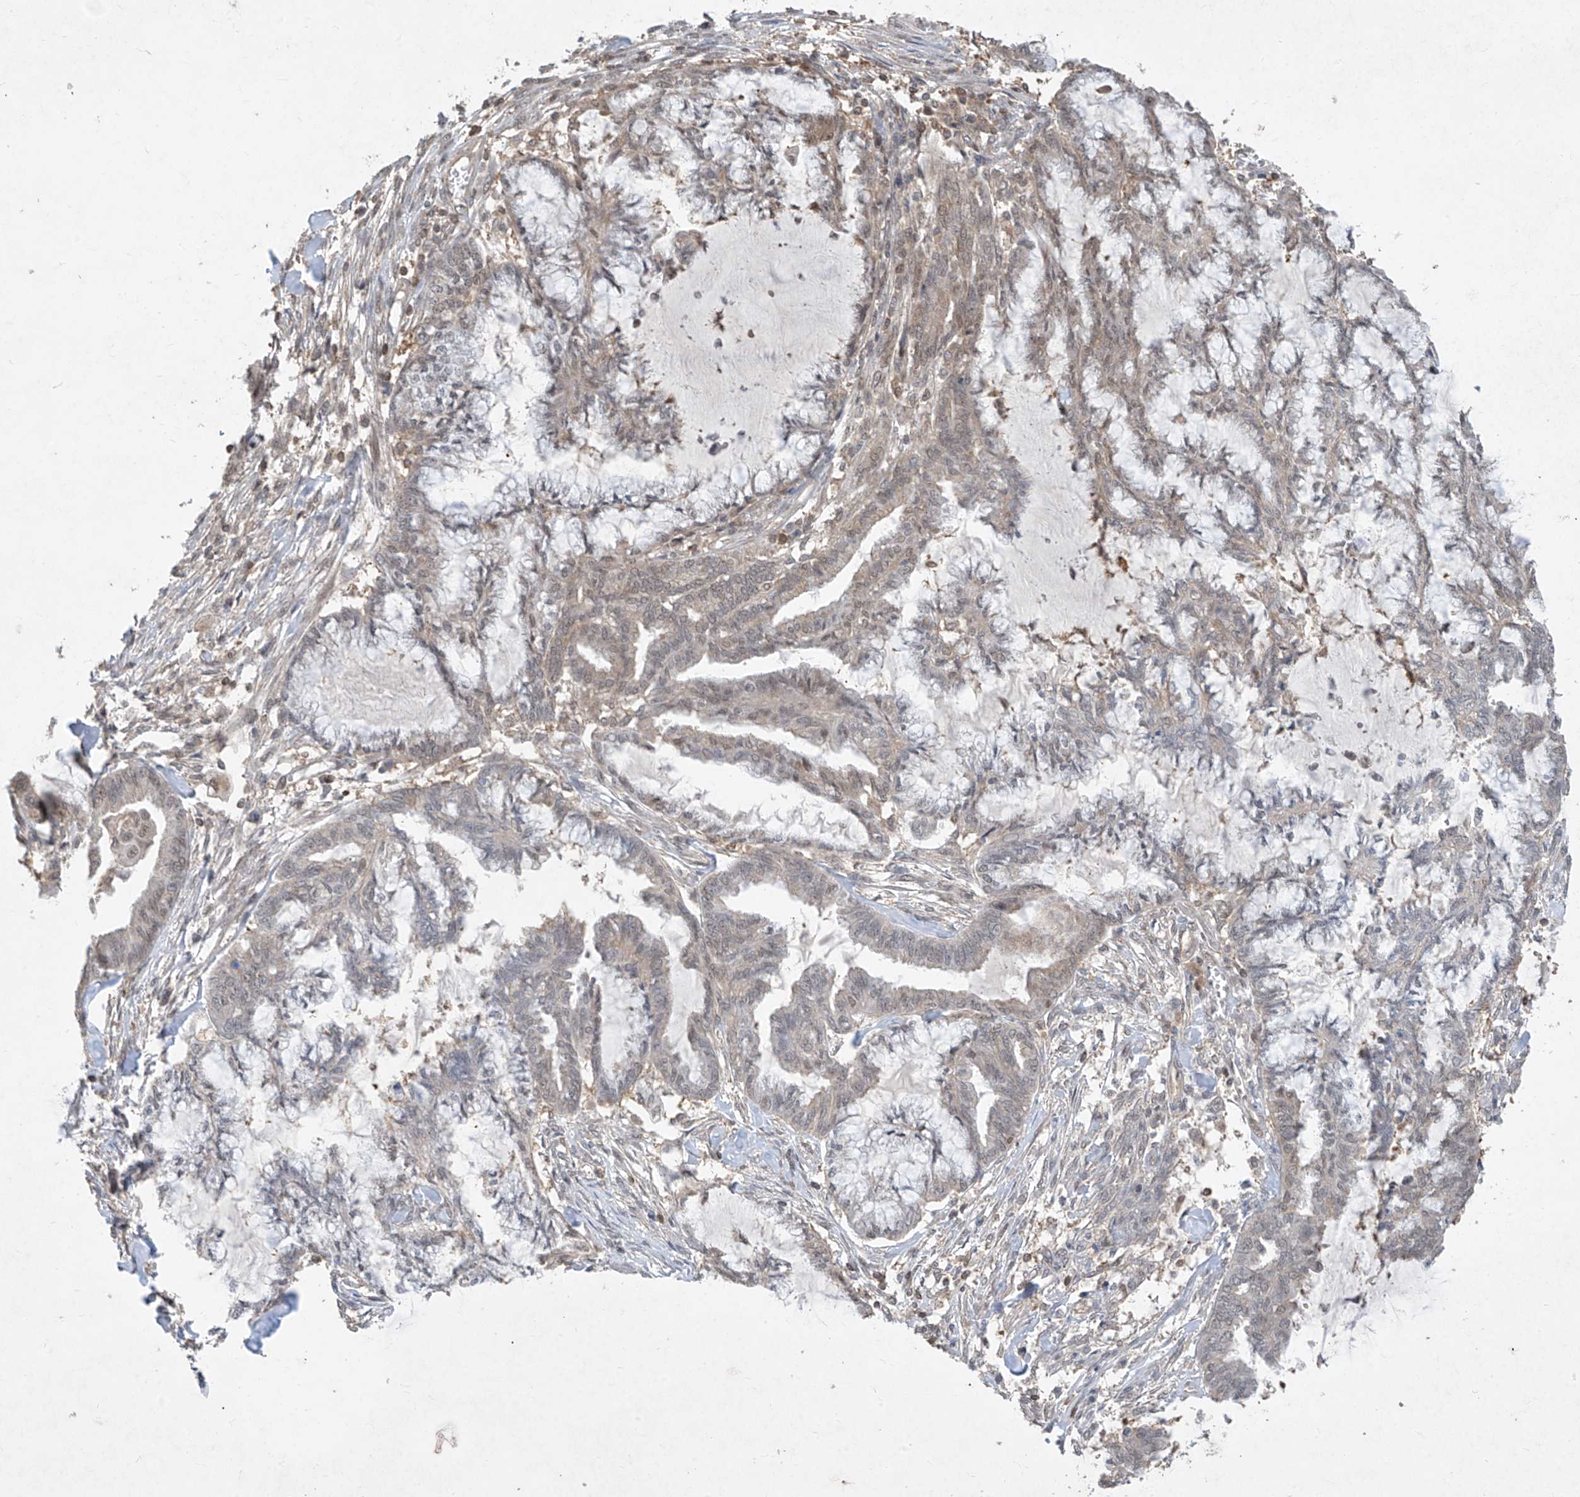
{"staining": {"intensity": "weak", "quantity": "<25%", "location": "cytoplasmic/membranous,nuclear"}, "tissue": "endometrial cancer", "cell_type": "Tumor cells", "image_type": "cancer", "snomed": [{"axis": "morphology", "description": "Adenocarcinoma, NOS"}, {"axis": "topography", "description": "Endometrium"}], "caption": "An IHC image of endometrial cancer (adenocarcinoma) is shown. There is no staining in tumor cells of endometrial cancer (adenocarcinoma).", "gene": "ZNF358", "patient": {"sex": "female", "age": 86}}